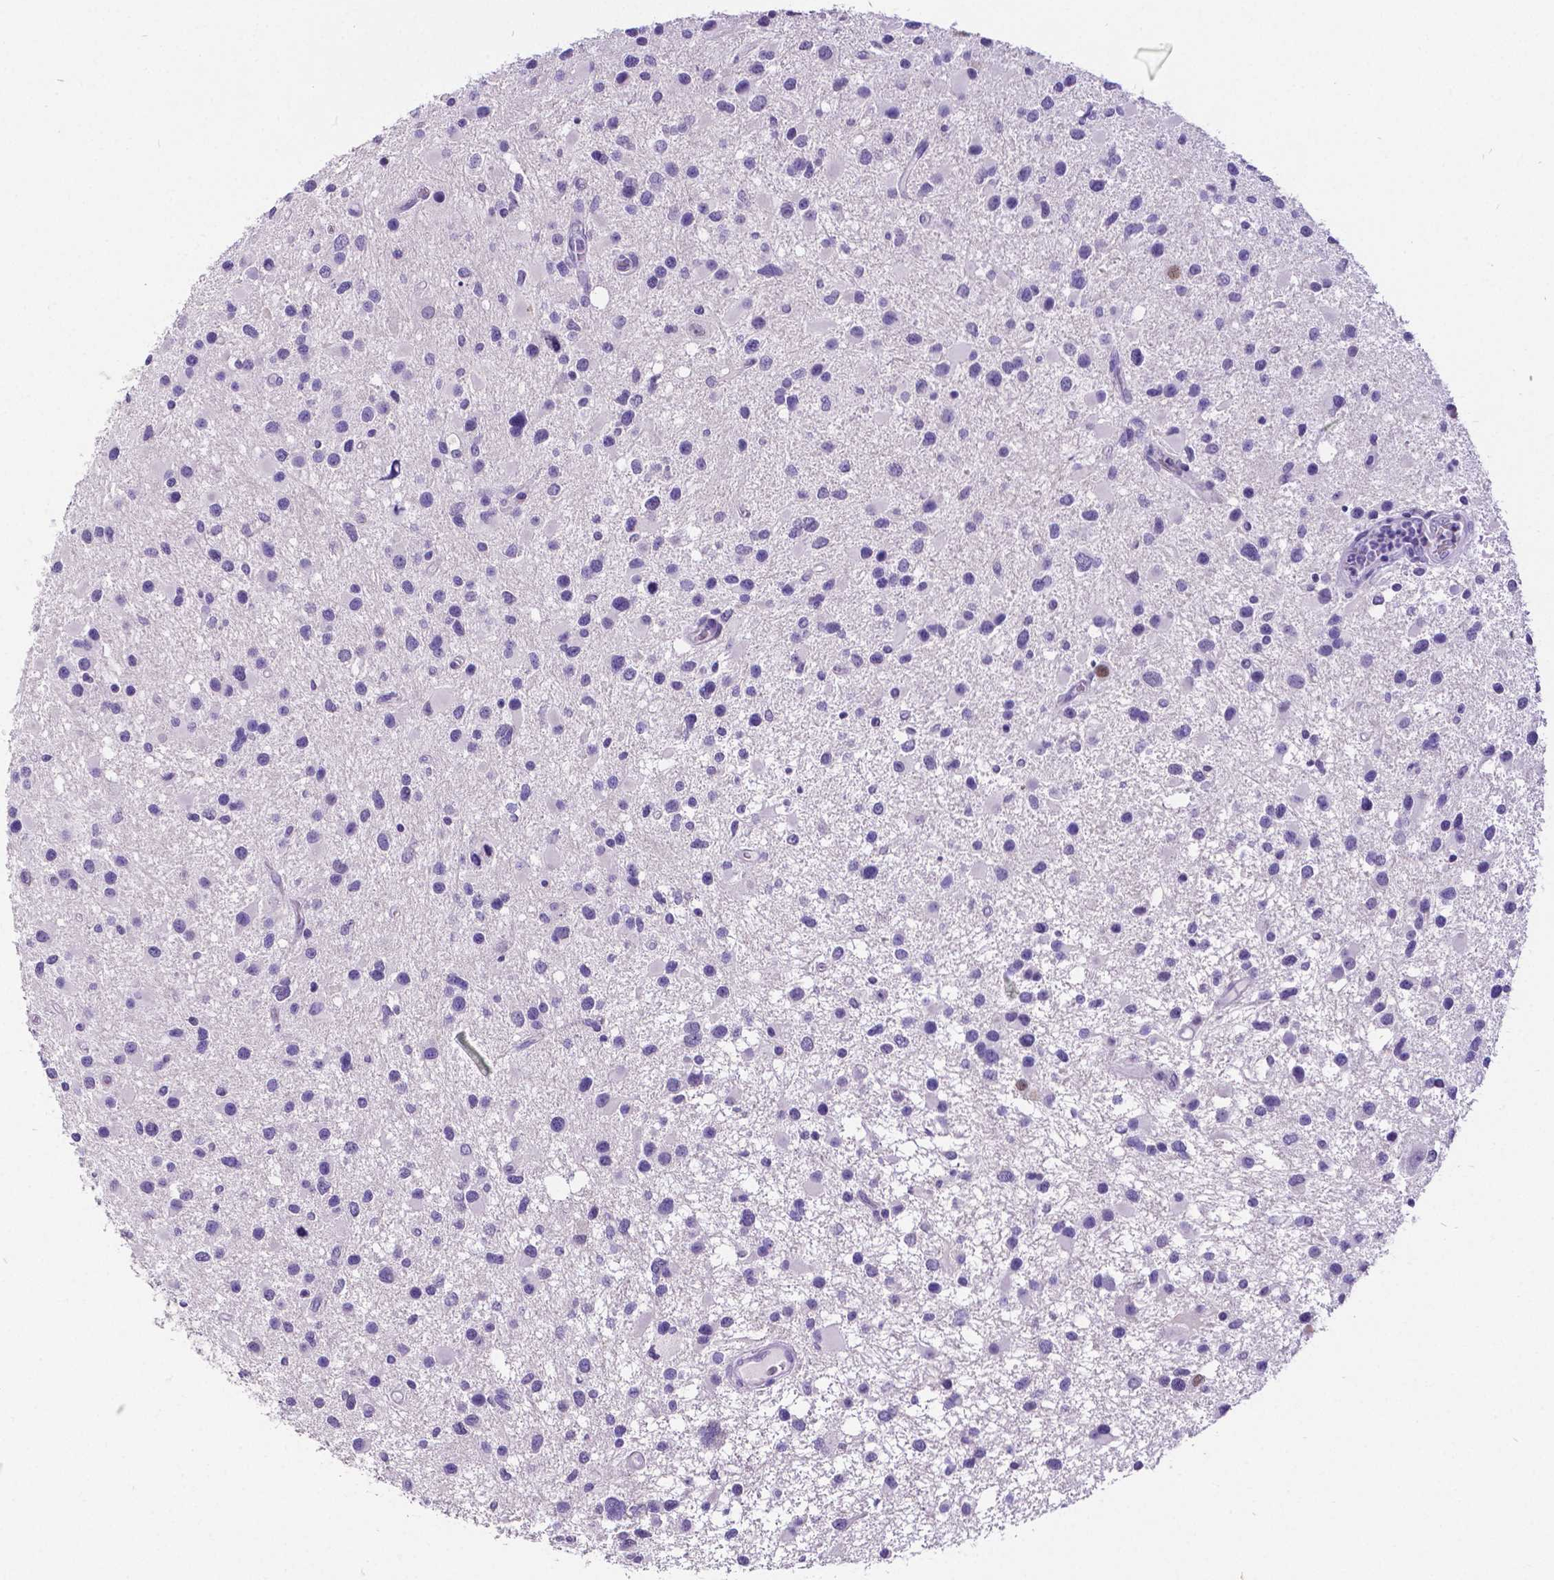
{"staining": {"intensity": "moderate", "quantity": "<25%", "location": "nuclear"}, "tissue": "glioma", "cell_type": "Tumor cells", "image_type": "cancer", "snomed": [{"axis": "morphology", "description": "Glioma, malignant, Low grade"}, {"axis": "topography", "description": "Brain"}], "caption": "This is an image of IHC staining of malignant low-grade glioma, which shows moderate staining in the nuclear of tumor cells.", "gene": "SATB2", "patient": {"sex": "female", "age": 32}}